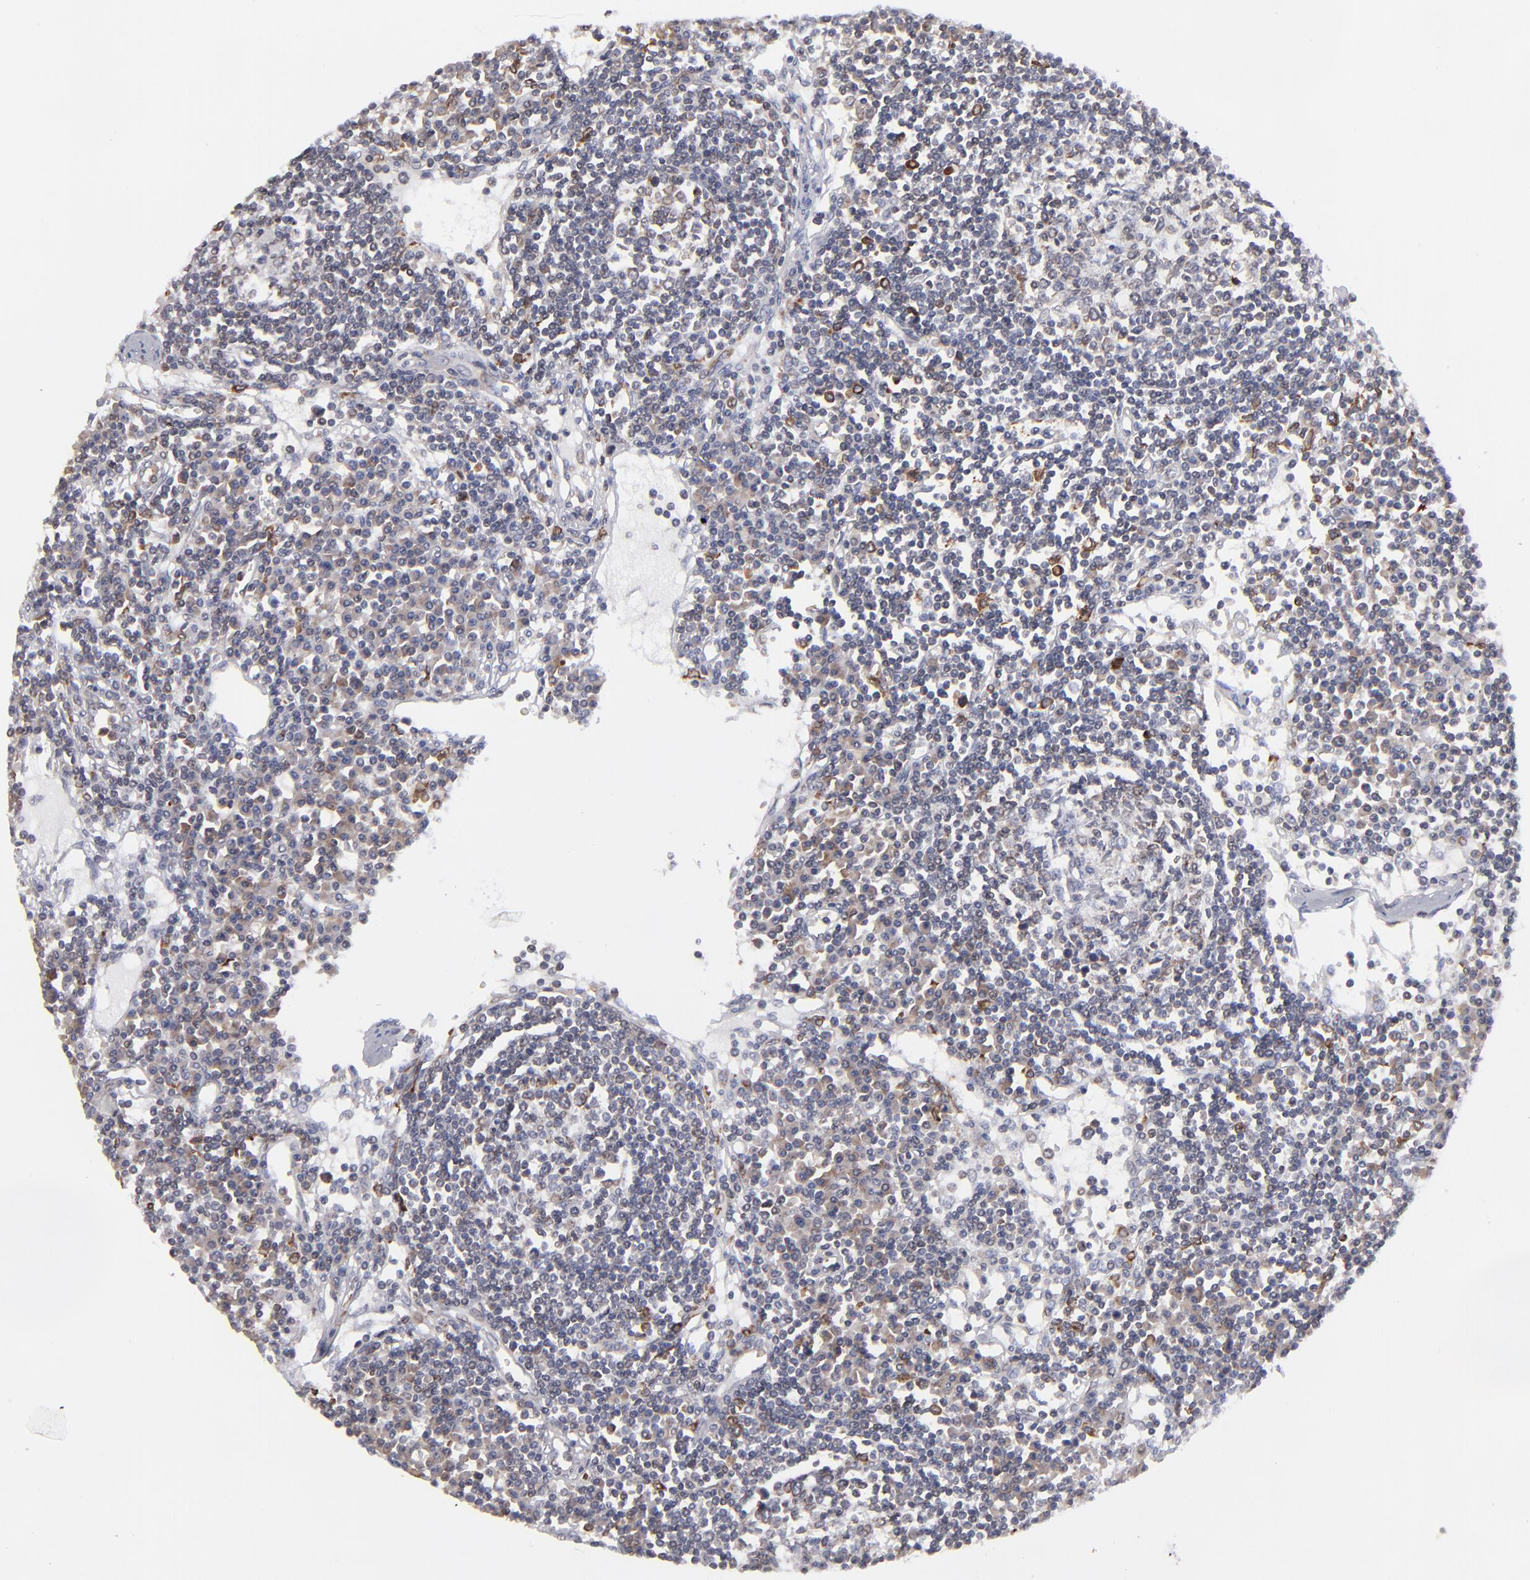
{"staining": {"intensity": "weak", "quantity": "<25%", "location": "cytoplasmic/membranous"}, "tissue": "lymph node", "cell_type": "Germinal center cells", "image_type": "normal", "snomed": [{"axis": "morphology", "description": "Normal tissue, NOS"}, {"axis": "topography", "description": "Lymph node"}], "caption": "IHC histopathology image of unremarkable lymph node stained for a protein (brown), which displays no expression in germinal center cells. (Immunohistochemistry, brightfield microscopy, high magnification).", "gene": "TMX1", "patient": {"sex": "female", "age": 62}}